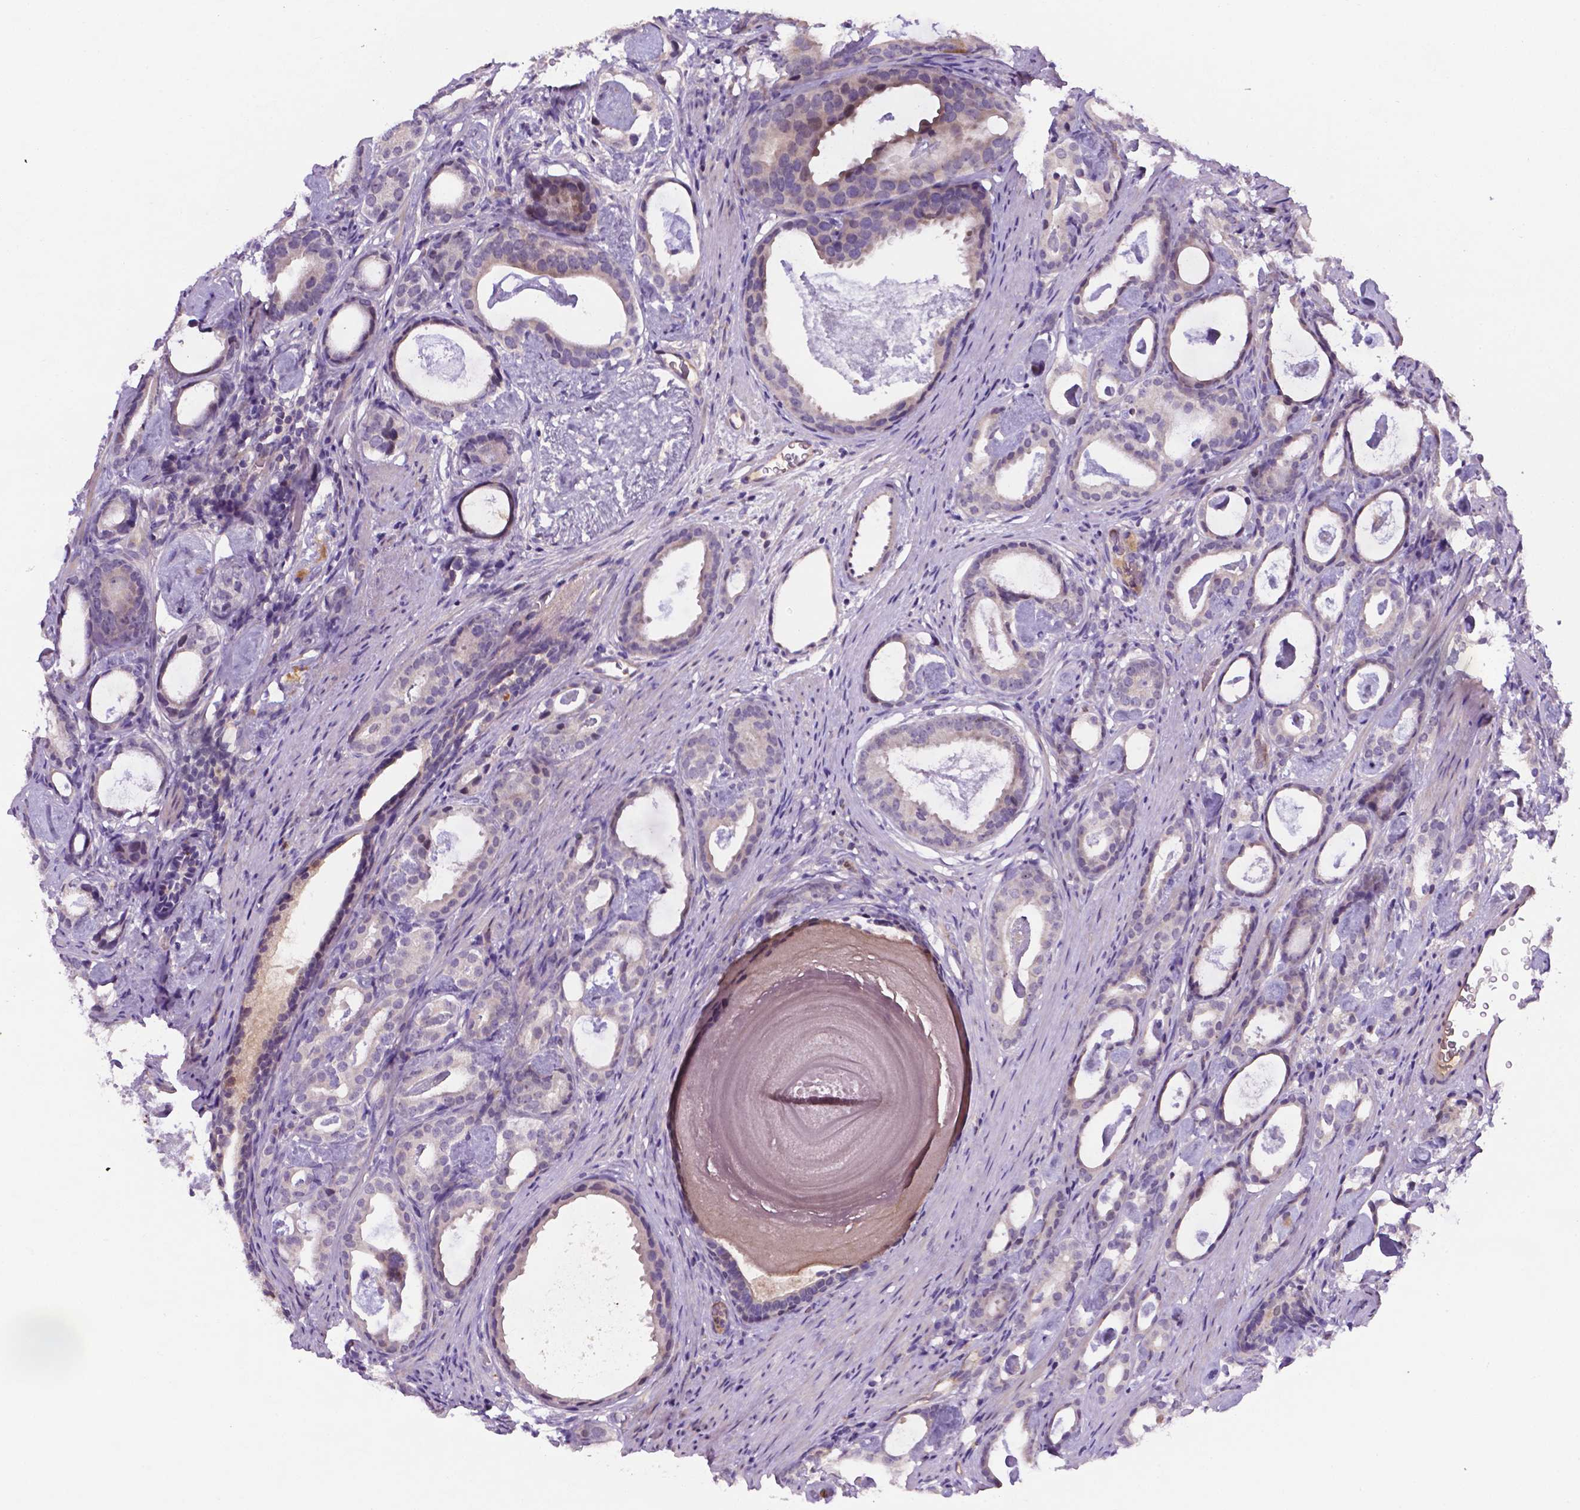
{"staining": {"intensity": "negative", "quantity": "none", "location": "none"}, "tissue": "prostate cancer", "cell_type": "Tumor cells", "image_type": "cancer", "snomed": [{"axis": "morphology", "description": "Adenocarcinoma, Low grade"}, {"axis": "topography", "description": "Prostate and seminal vesicle, NOS"}], "caption": "There is no significant staining in tumor cells of prostate cancer.", "gene": "TM4SF20", "patient": {"sex": "male", "age": 71}}